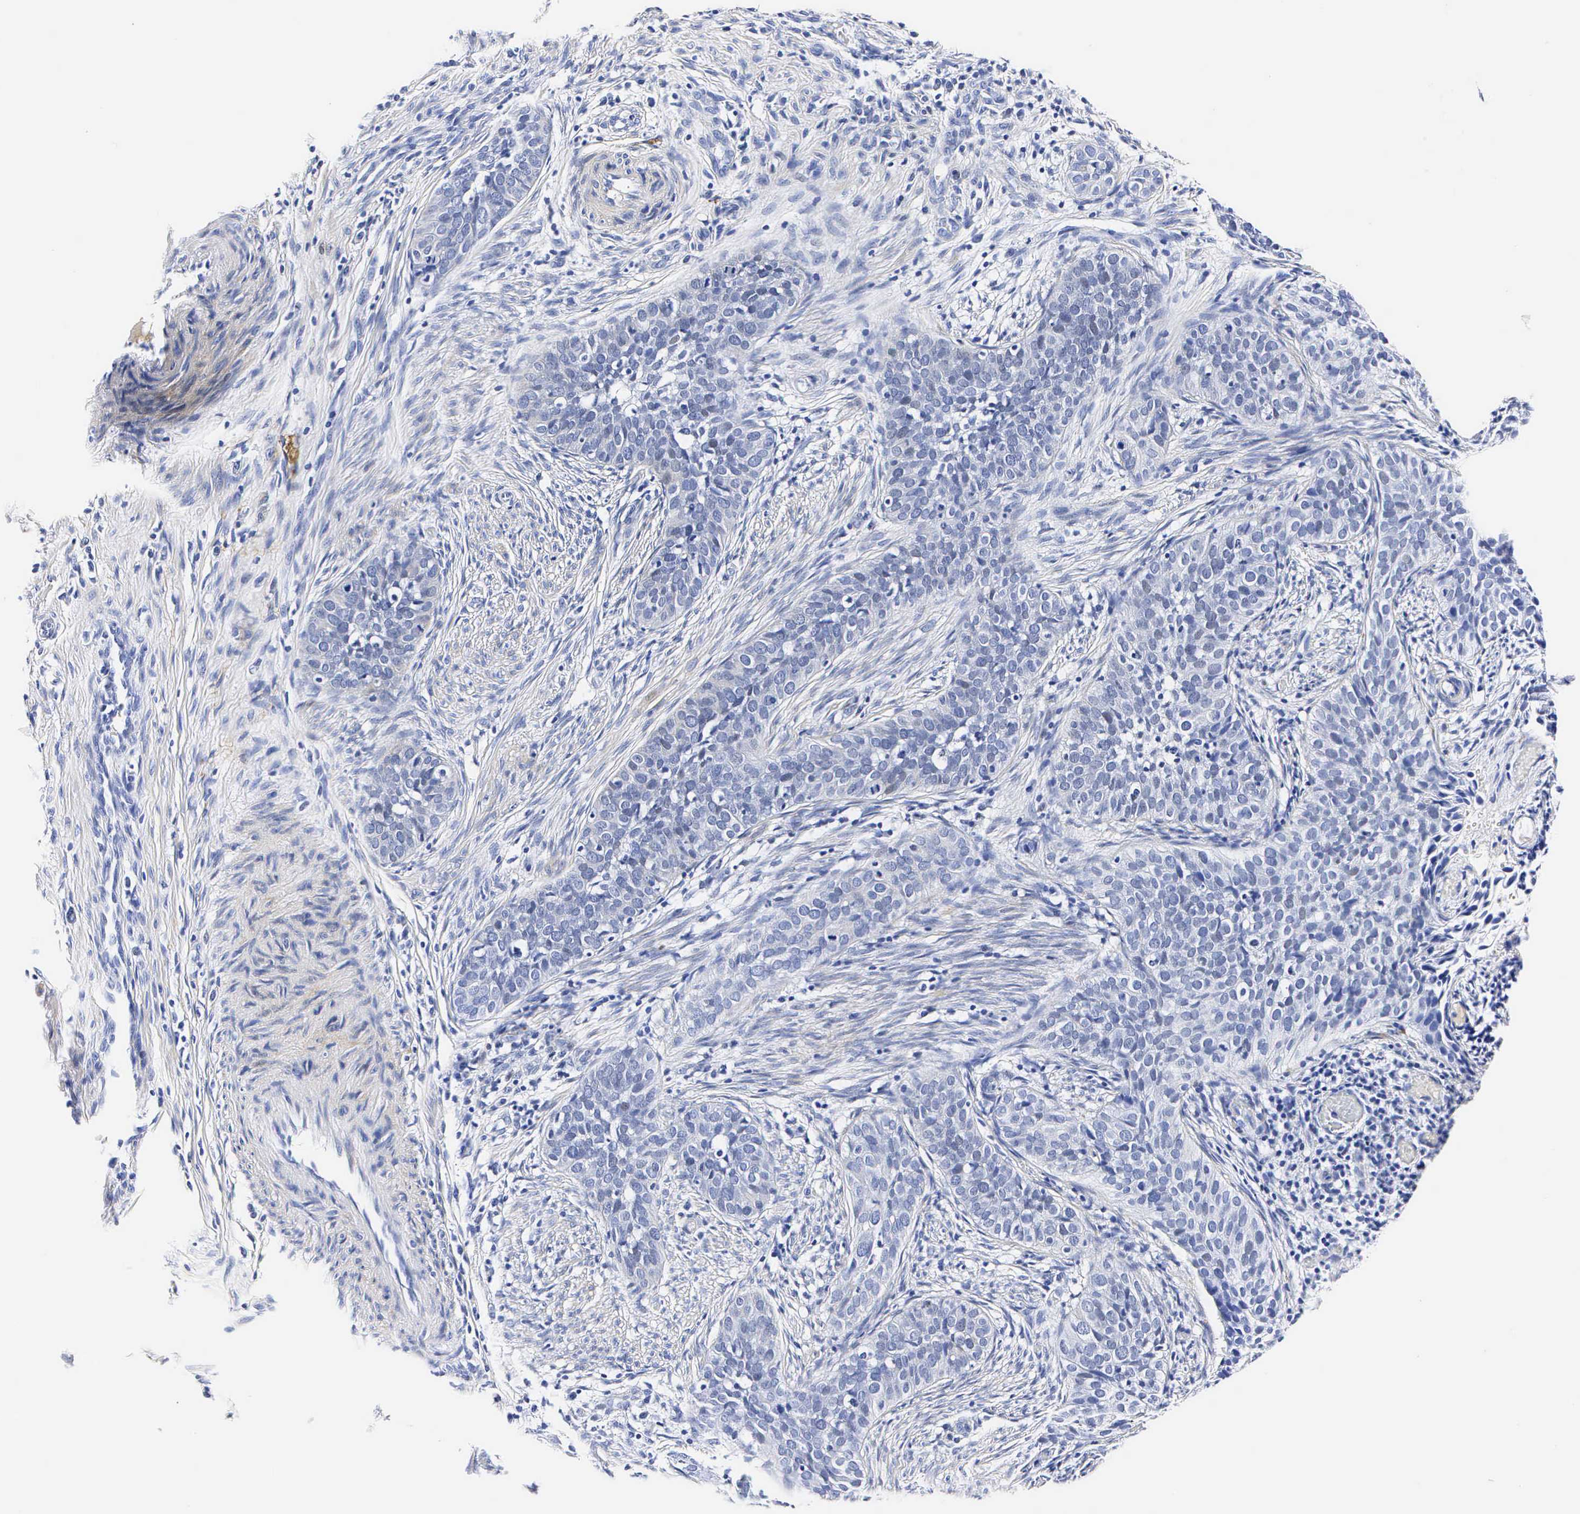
{"staining": {"intensity": "negative", "quantity": "none", "location": "none"}, "tissue": "cervical cancer", "cell_type": "Tumor cells", "image_type": "cancer", "snomed": [{"axis": "morphology", "description": "Squamous cell carcinoma, NOS"}, {"axis": "topography", "description": "Cervix"}], "caption": "Cervical squamous cell carcinoma was stained to show a protein in brown. There is no significant expression in tumor cells.", "gene": "ENO2", "patient": {"sex": "female", "age": 31}}